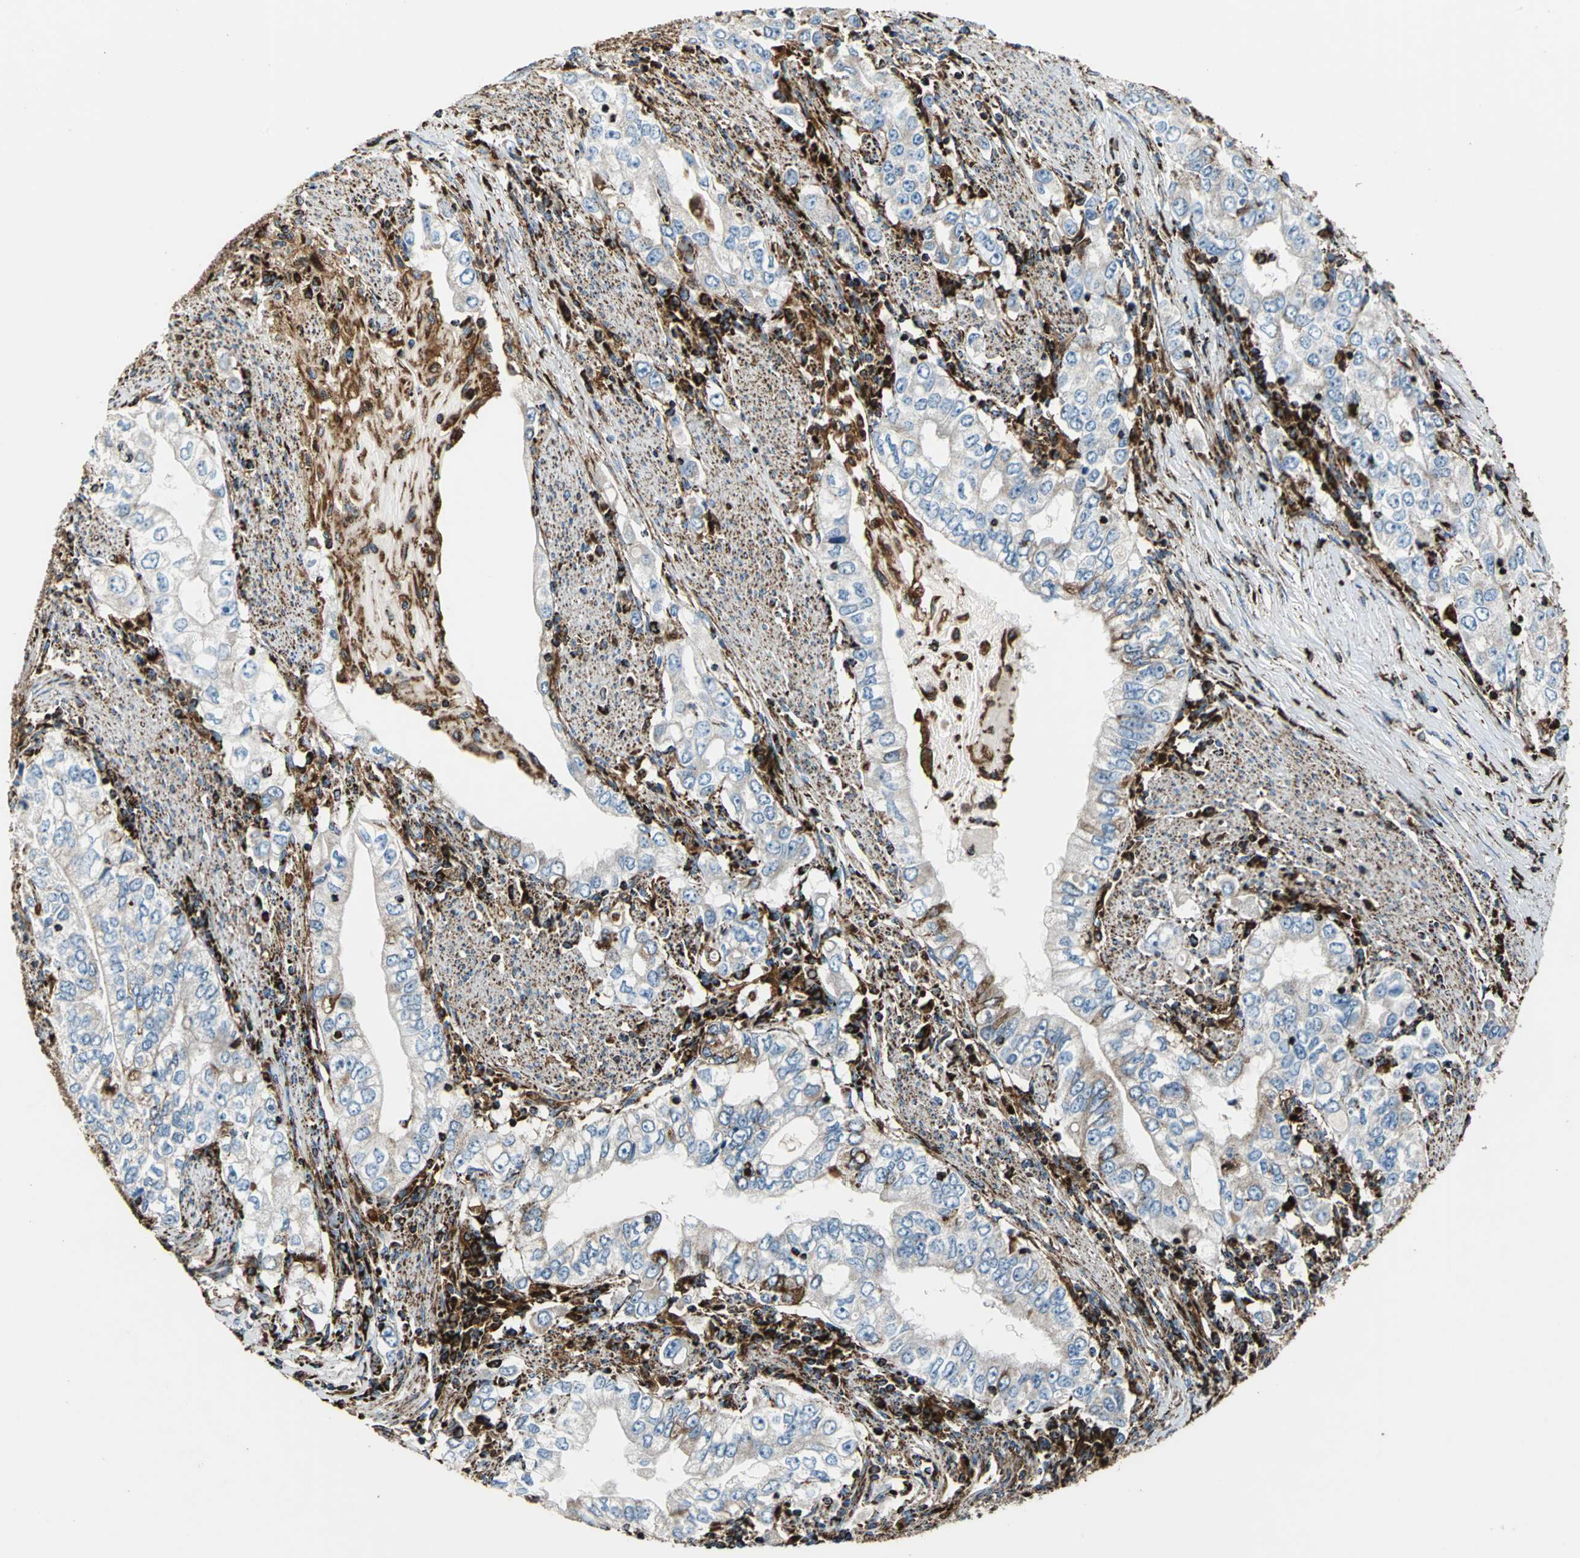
{"staining": {"intensity": "weak", "quantity": ">75%", "location": "cytoplasmic/membranous"}, "tissue": "stomach cancer", "cell_type": "Tumor cells", "image_type": "cancer", "snomed": [{"axis": "morphology", "description": "Adenocarcinoma, NOS"}, {"axis": "topography", "description": "Stomach, lower"}], "caption": "A brown stain labels weak cytoplasmic/membranous positivity of a protein in human adenocarcinoma (stomach) tumor cells.", "gene": "ECH1", "patient": {"sex": "female", "age": 72}}